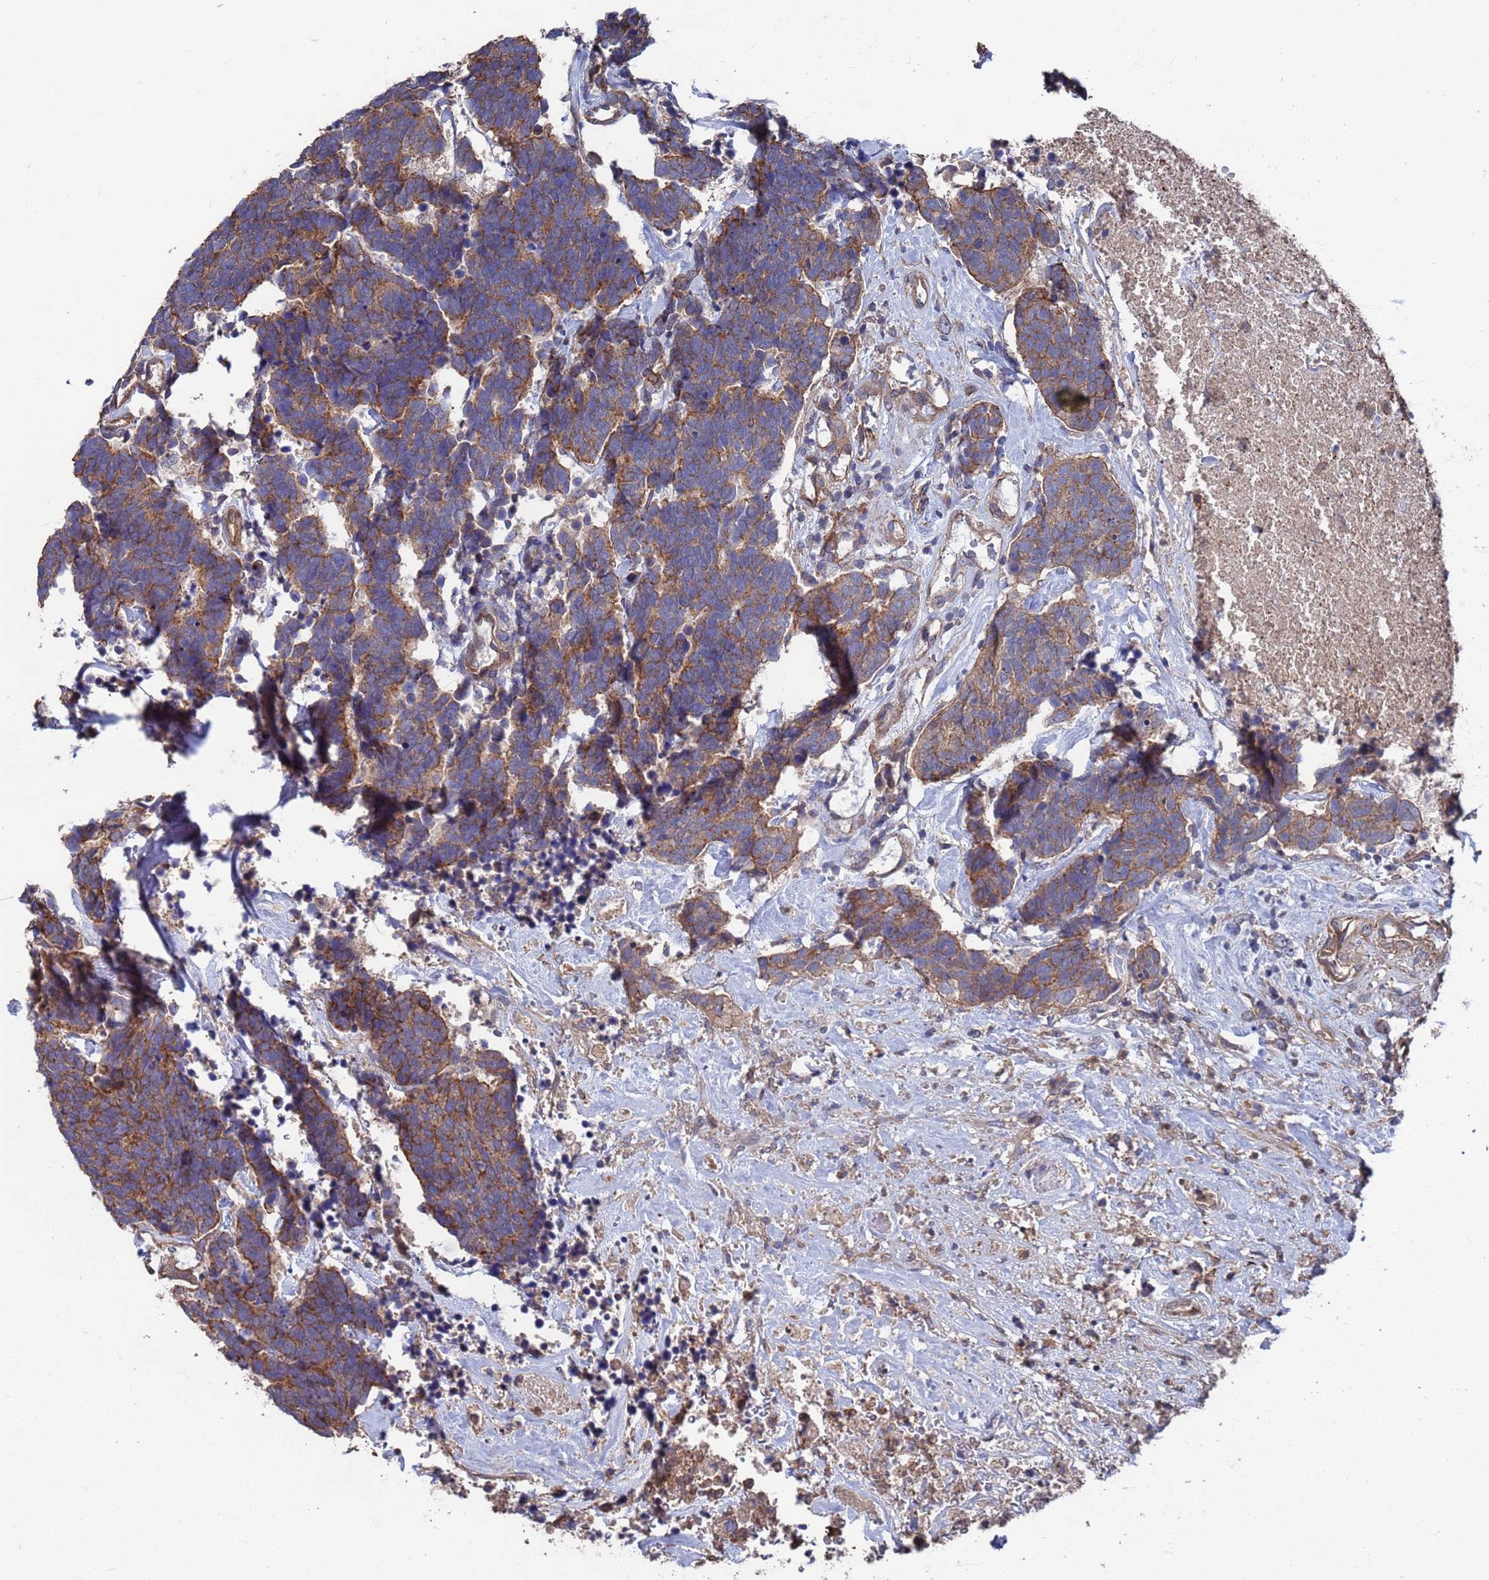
{"staining": {"intensity": "moderate", "quantity": ">75%", "location": "cytoplasmic/membranous"}, "tissue": "carcinoid", "cell_type": "Tumor cells", "image_type": "cancer", "snomed": [{"axis": "morphology", "description": "Carcinoma, NOS"}, {"axis": "morphology", "description": "Carcinoid, malignant, NOS"}, {"axis": "topography", "description": "Urinary bladder"}], "caption": "Immunohistochemical staining of carcinoid shows moderate cytoplasmic/membranous protein expression in approximately >75% of tumor cells.", "gene": "NDUFAF6", "patient": {"sex": "male", "age": 57}}